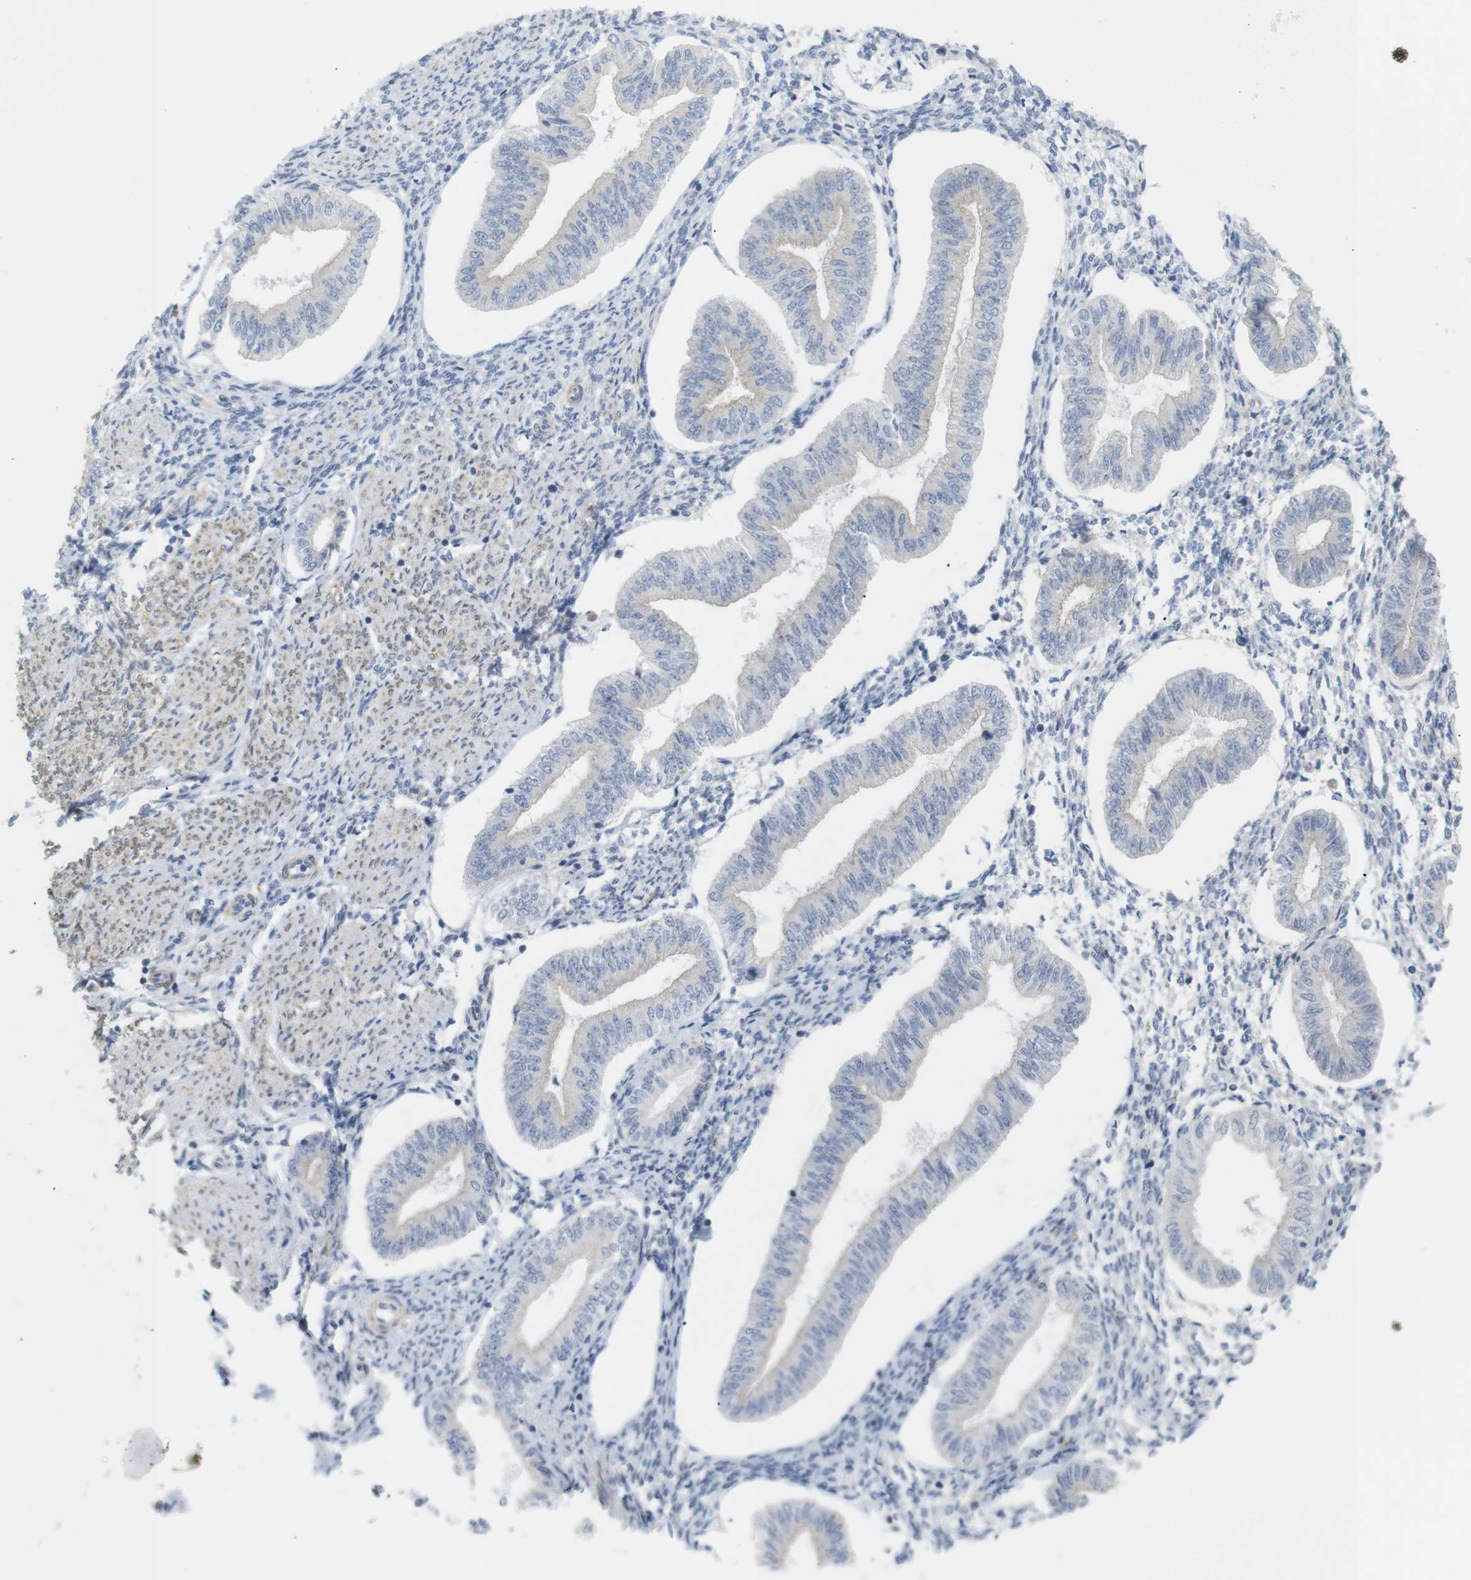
{"staining": {"intensity": "negative", "quantity": "none", "location": "none"}, "tissue": "endometrium", "cell_type": "Cells in endometrial stroma", "image_type": "normal", "snomed": [{"axis": "morphology", "description": "Normal tissue, NOS"}, {"axis": "topography", "description": "Endometrium"}], "caption": "This is an IHC photomicrograph of unremarkable human endometrium. There is no staining in cells in endometrial stroma.", "gene": "ITPR1", "patient": {"sex": "female", "age": 50}}